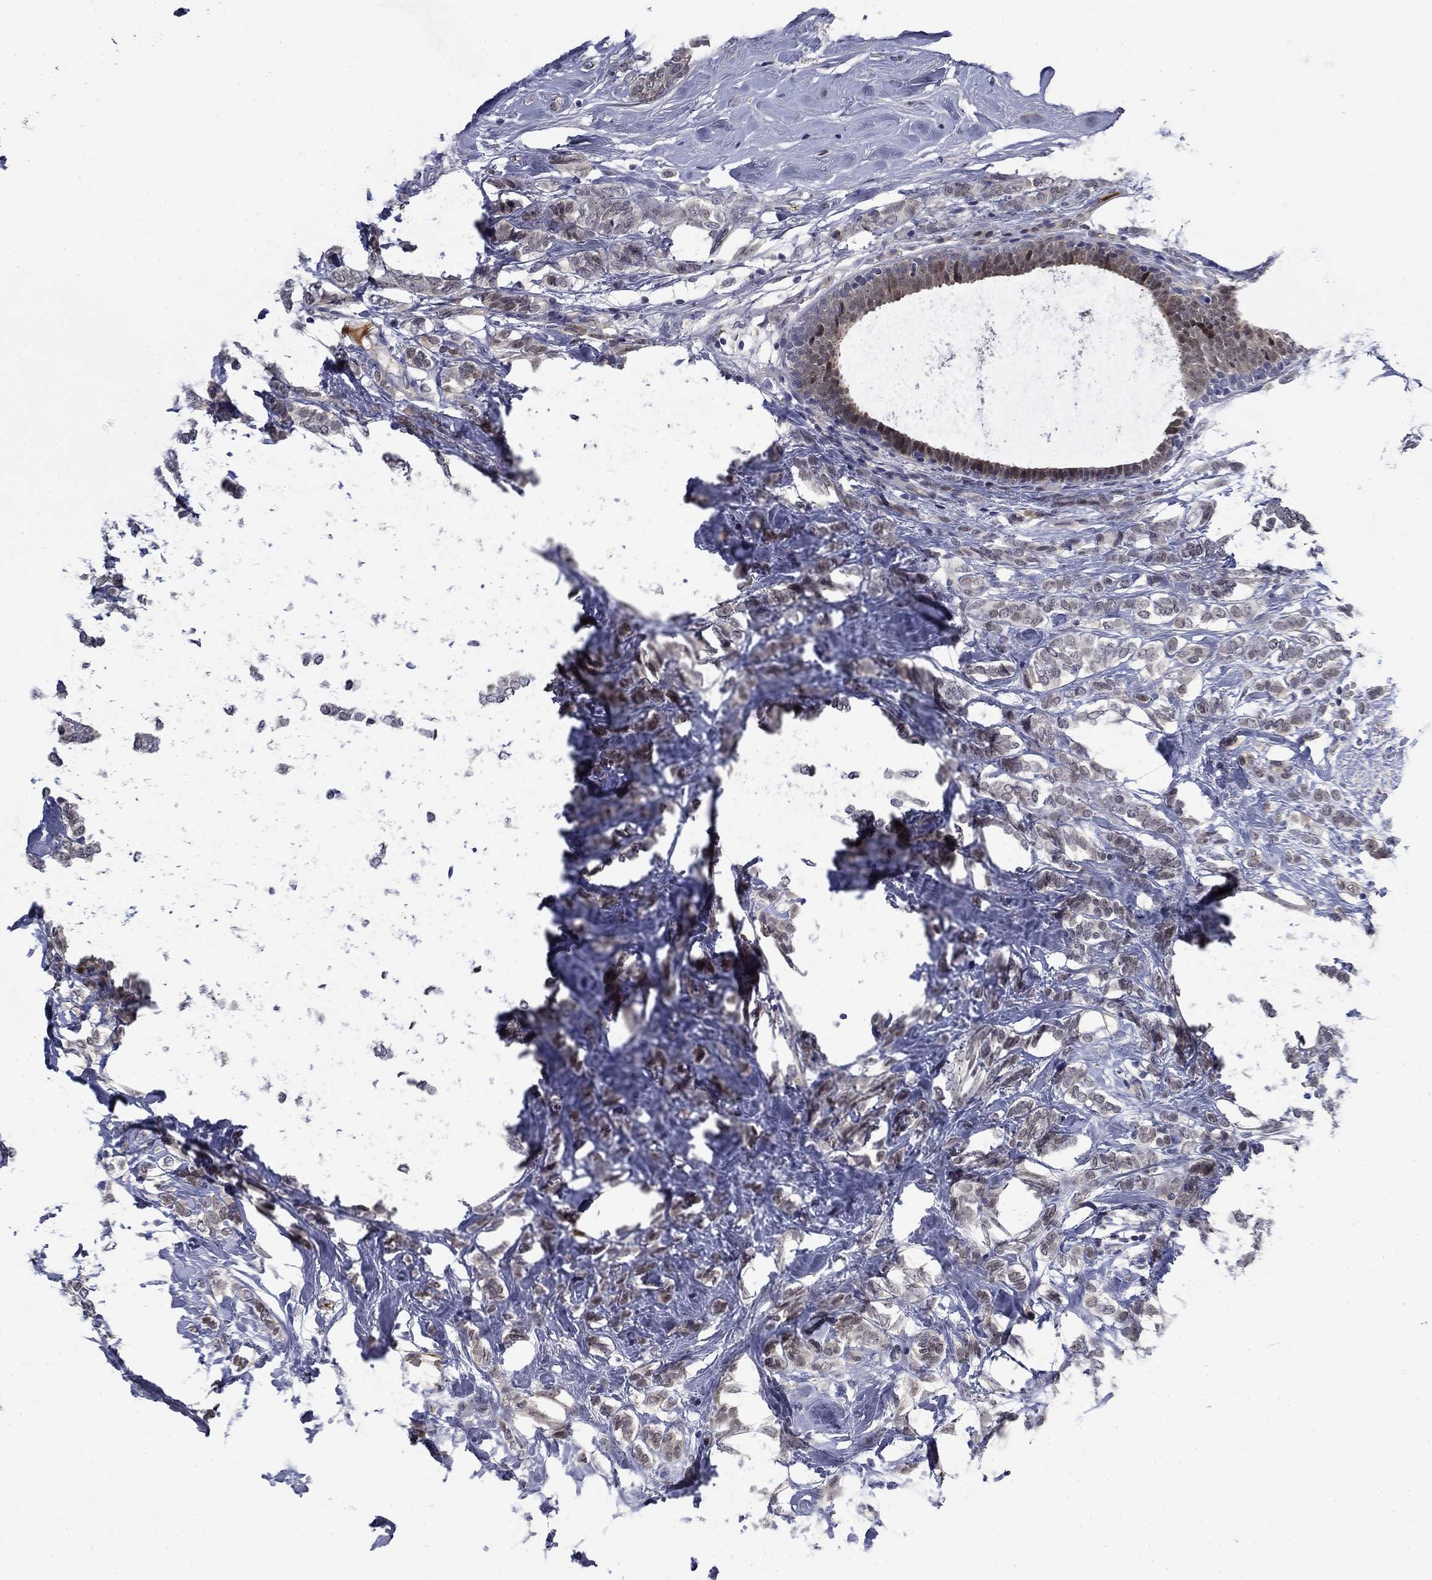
{"staining": {"intensity": "negative", "quantity": "none", "location": "none"}, "tissue": "breast cancer", "cell_type": "Tumor cells", "image_type": "cancer", "snomed": [{"axis": "morphology", "description": "Lobular carcinoma"}, {"axis": "topography", "description": "Breast"}], "caption": "DAB (3,3'-diaminobenzidine) immunohistochemical staining of human breast cancer (lobular carcinoma) shows no significant expression in tumor cells. The staining is performed using DAB (3,3'-diaminobenzidine) brown chromogen with nuclei counter-stained in using hematoxylin.", "gene": "DDTL", "patient": {"sex": "female", "age": 49}}